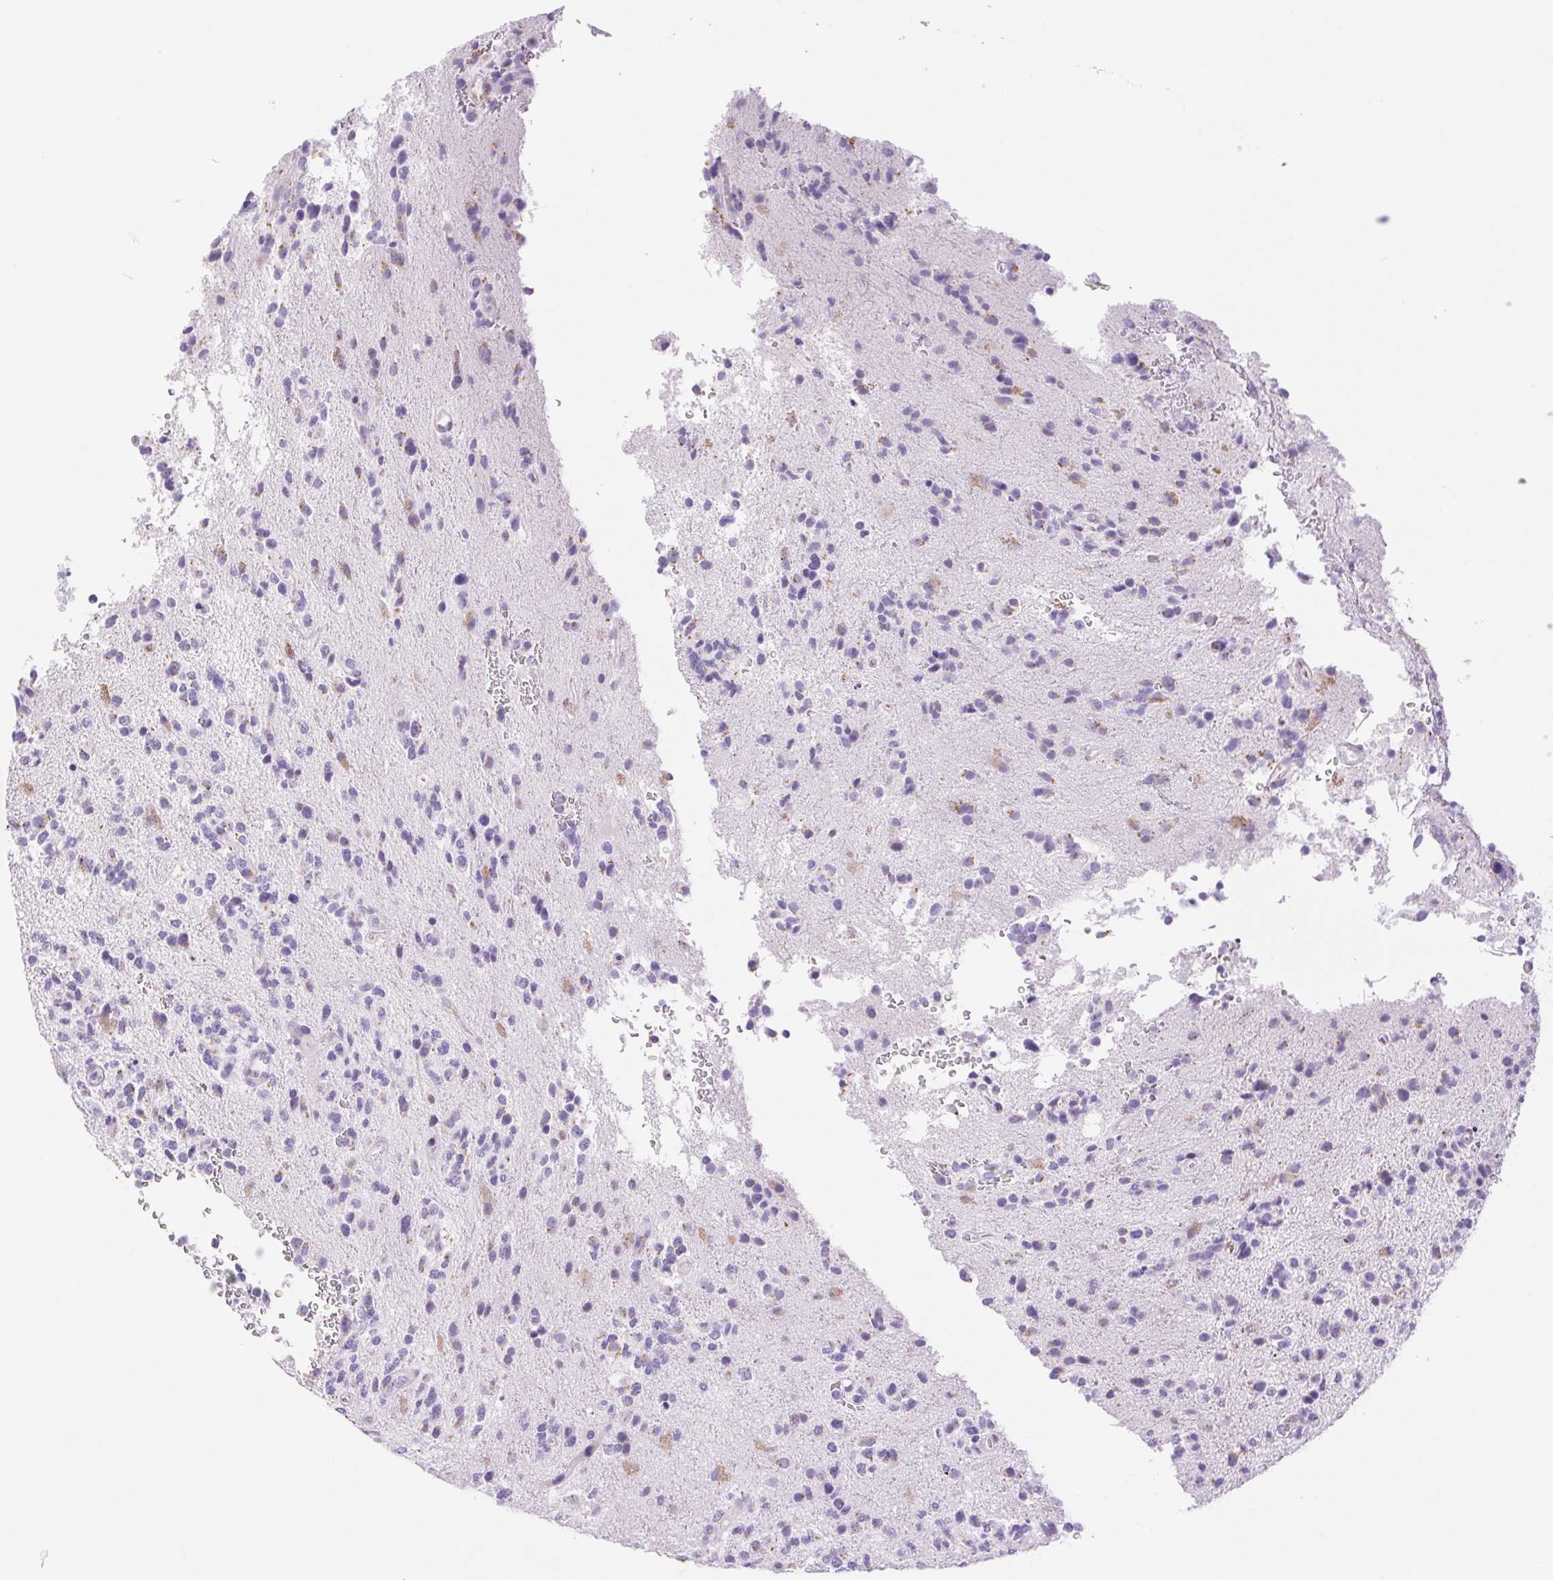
{"staining": {"intensity": "negative", "quantity": "none", "location": "none"}, "tissue": "glioma", "cell_type": "Tumor cells", "image_type": "cancer", "snomed": [{"axis": "morphology", "description": "Glioma, malignant, High grade"}, {"axis": "topography", "description": "Brain"}], "caption": "Protein analysis of malignant glioma (high-grade) shows no significant positivity in tumor cells.", "gene": "SERPINB3", "patient": {"sex": "female", "age": 71}}